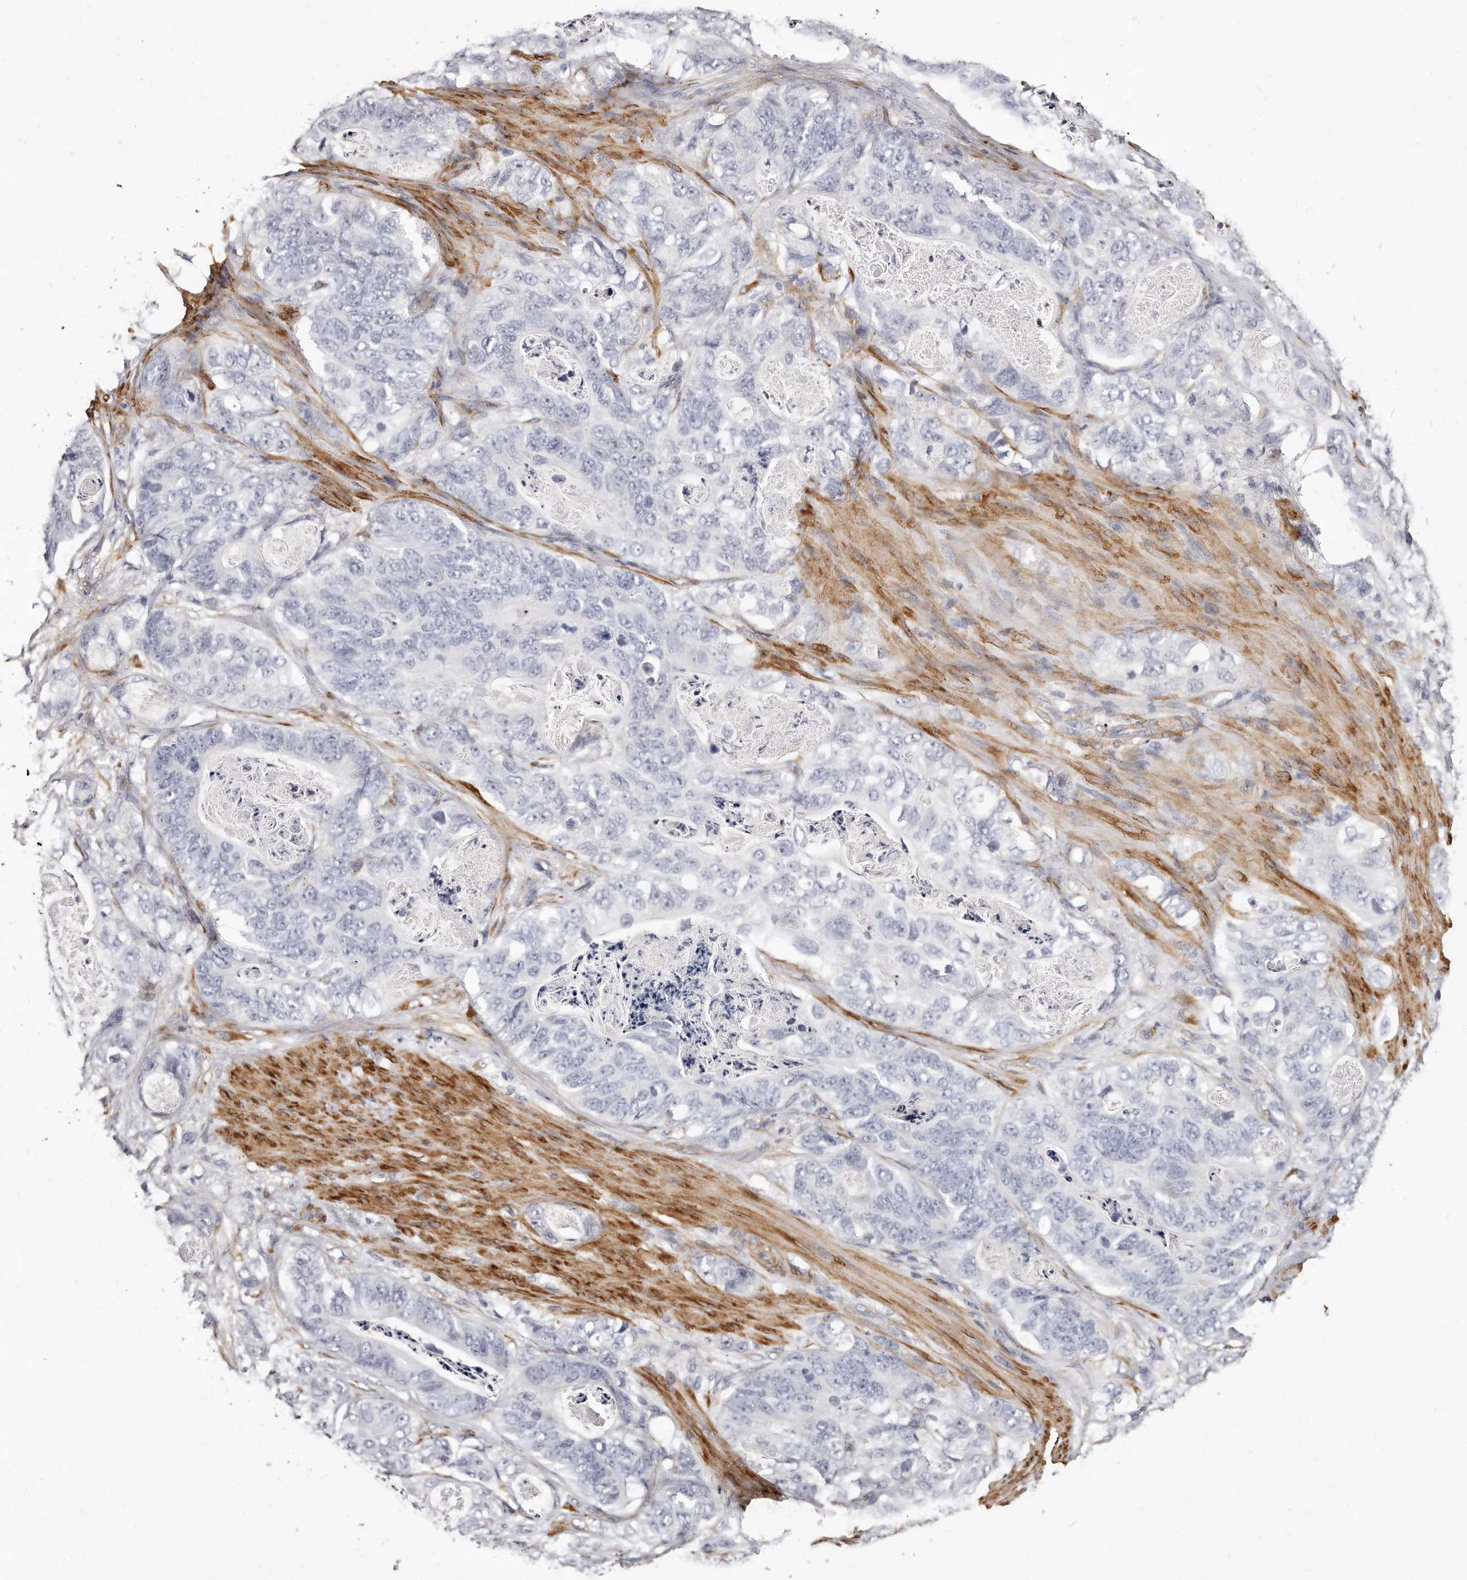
{"staining": {"intensity": "negative", "quantity": "none", "location": "none"}, "tissue": "stomach cancer", "cell_type": "Tumor cells", "image_type": "cancer", "snomed": [{"axis": "morphology", "description": "Normal tissue, NOS"}, {"axis": "morphology", "description": "Adenocarcinoma, NOS"}, {"axis": "topography", "description": "Stomach"}], "caption": "IHC of adenocarcinoma (stomach) demonstrates no staining in tumor cells.", "gene": "LMOD1", "patient": {"sex": "female", "age": 89}}